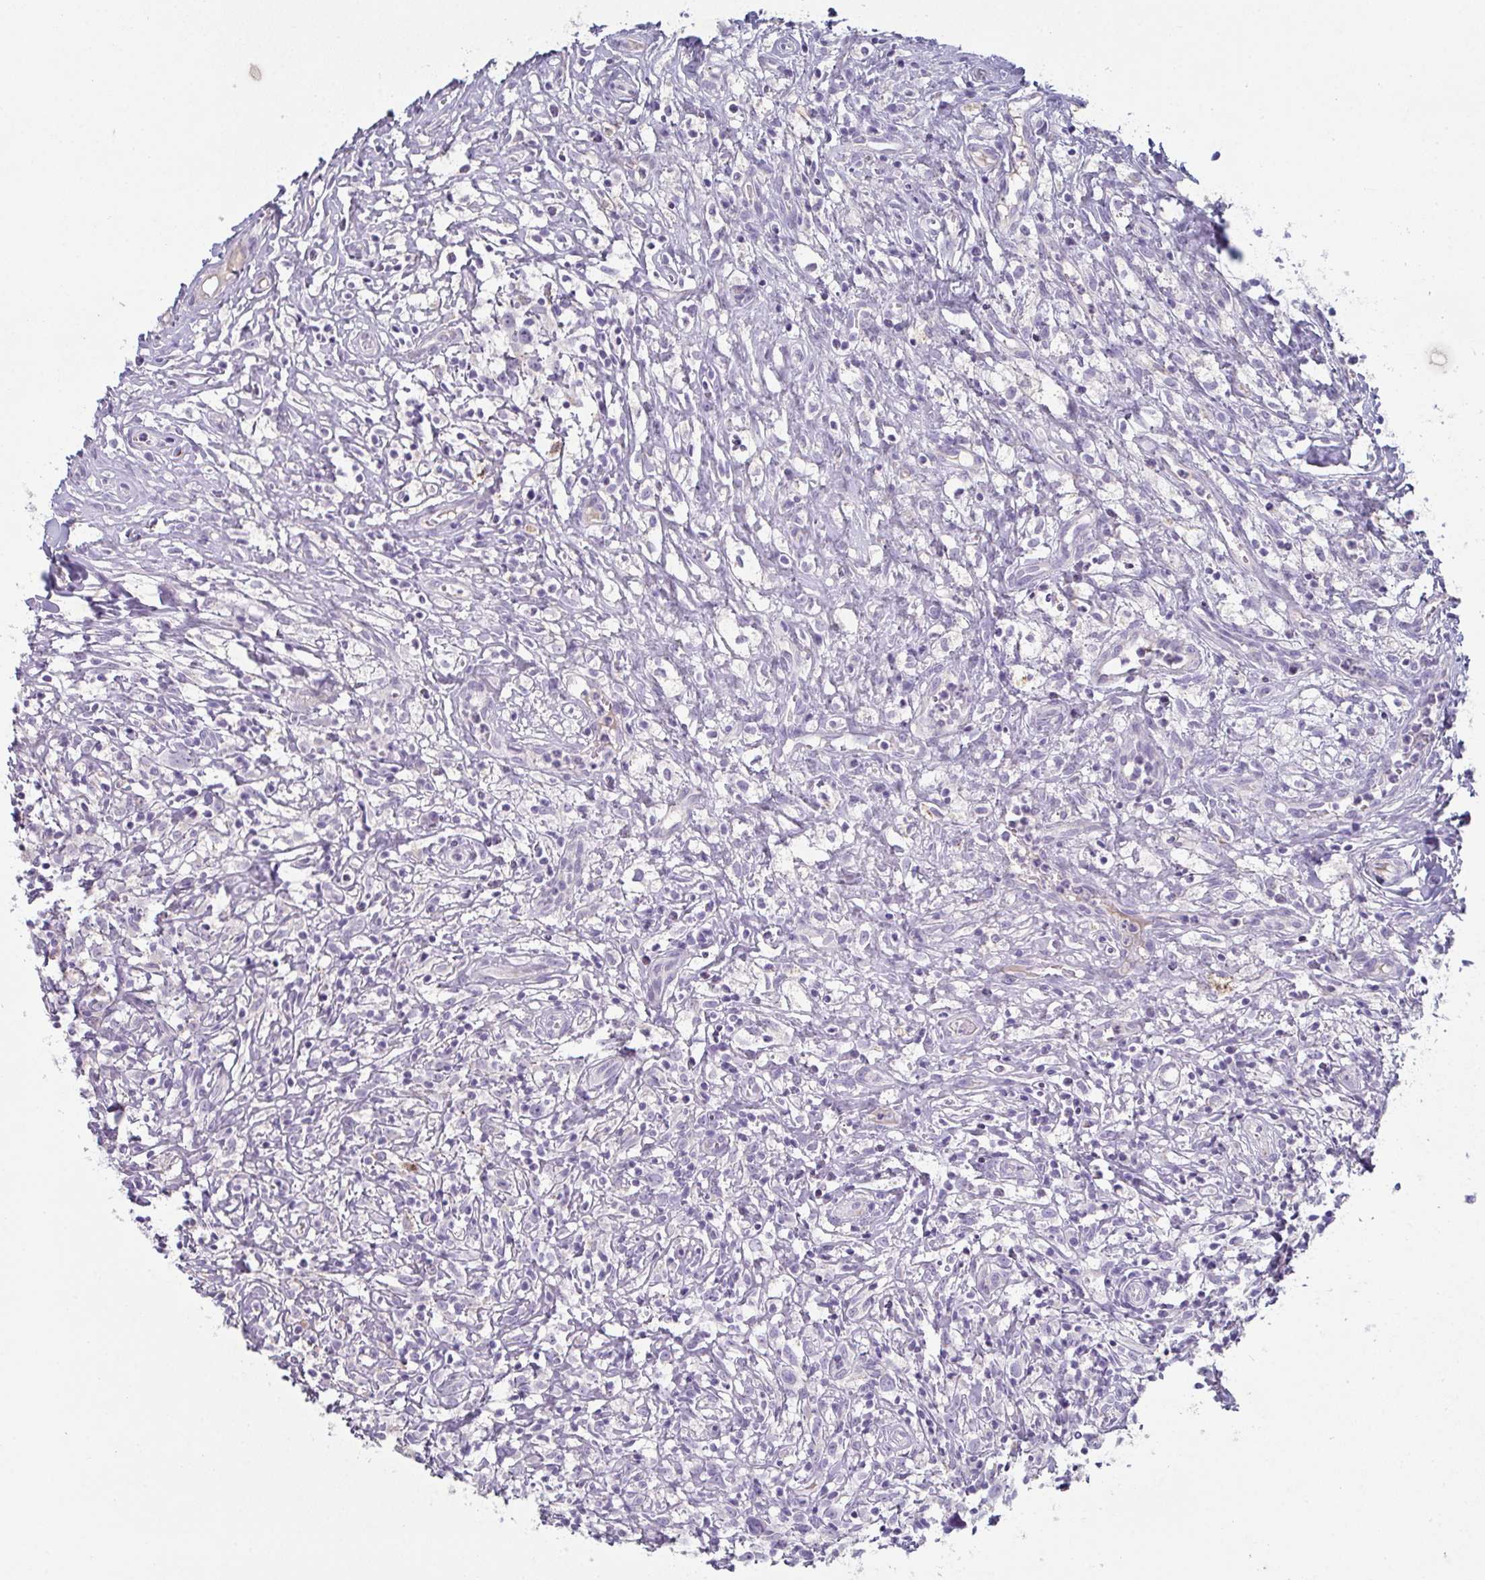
{"staining": {"intensity": "negative", "quantity": "none", "location": "none"}, "tissue": "lymphoma", "cell_type": "Tumor cells", "image_type": "cancer", "snomed": [{"axis": "morphology", "description": "Hodgkin's disease, NOS"}, {"axis": "topography", "description": "No Tissue"}], "caption": "Lymphoma stained for a protein using immunohistochemistry shows no staining tumor cells.", "gene": "ADAM21", "patient": {"sex": "female", "age": 21}}